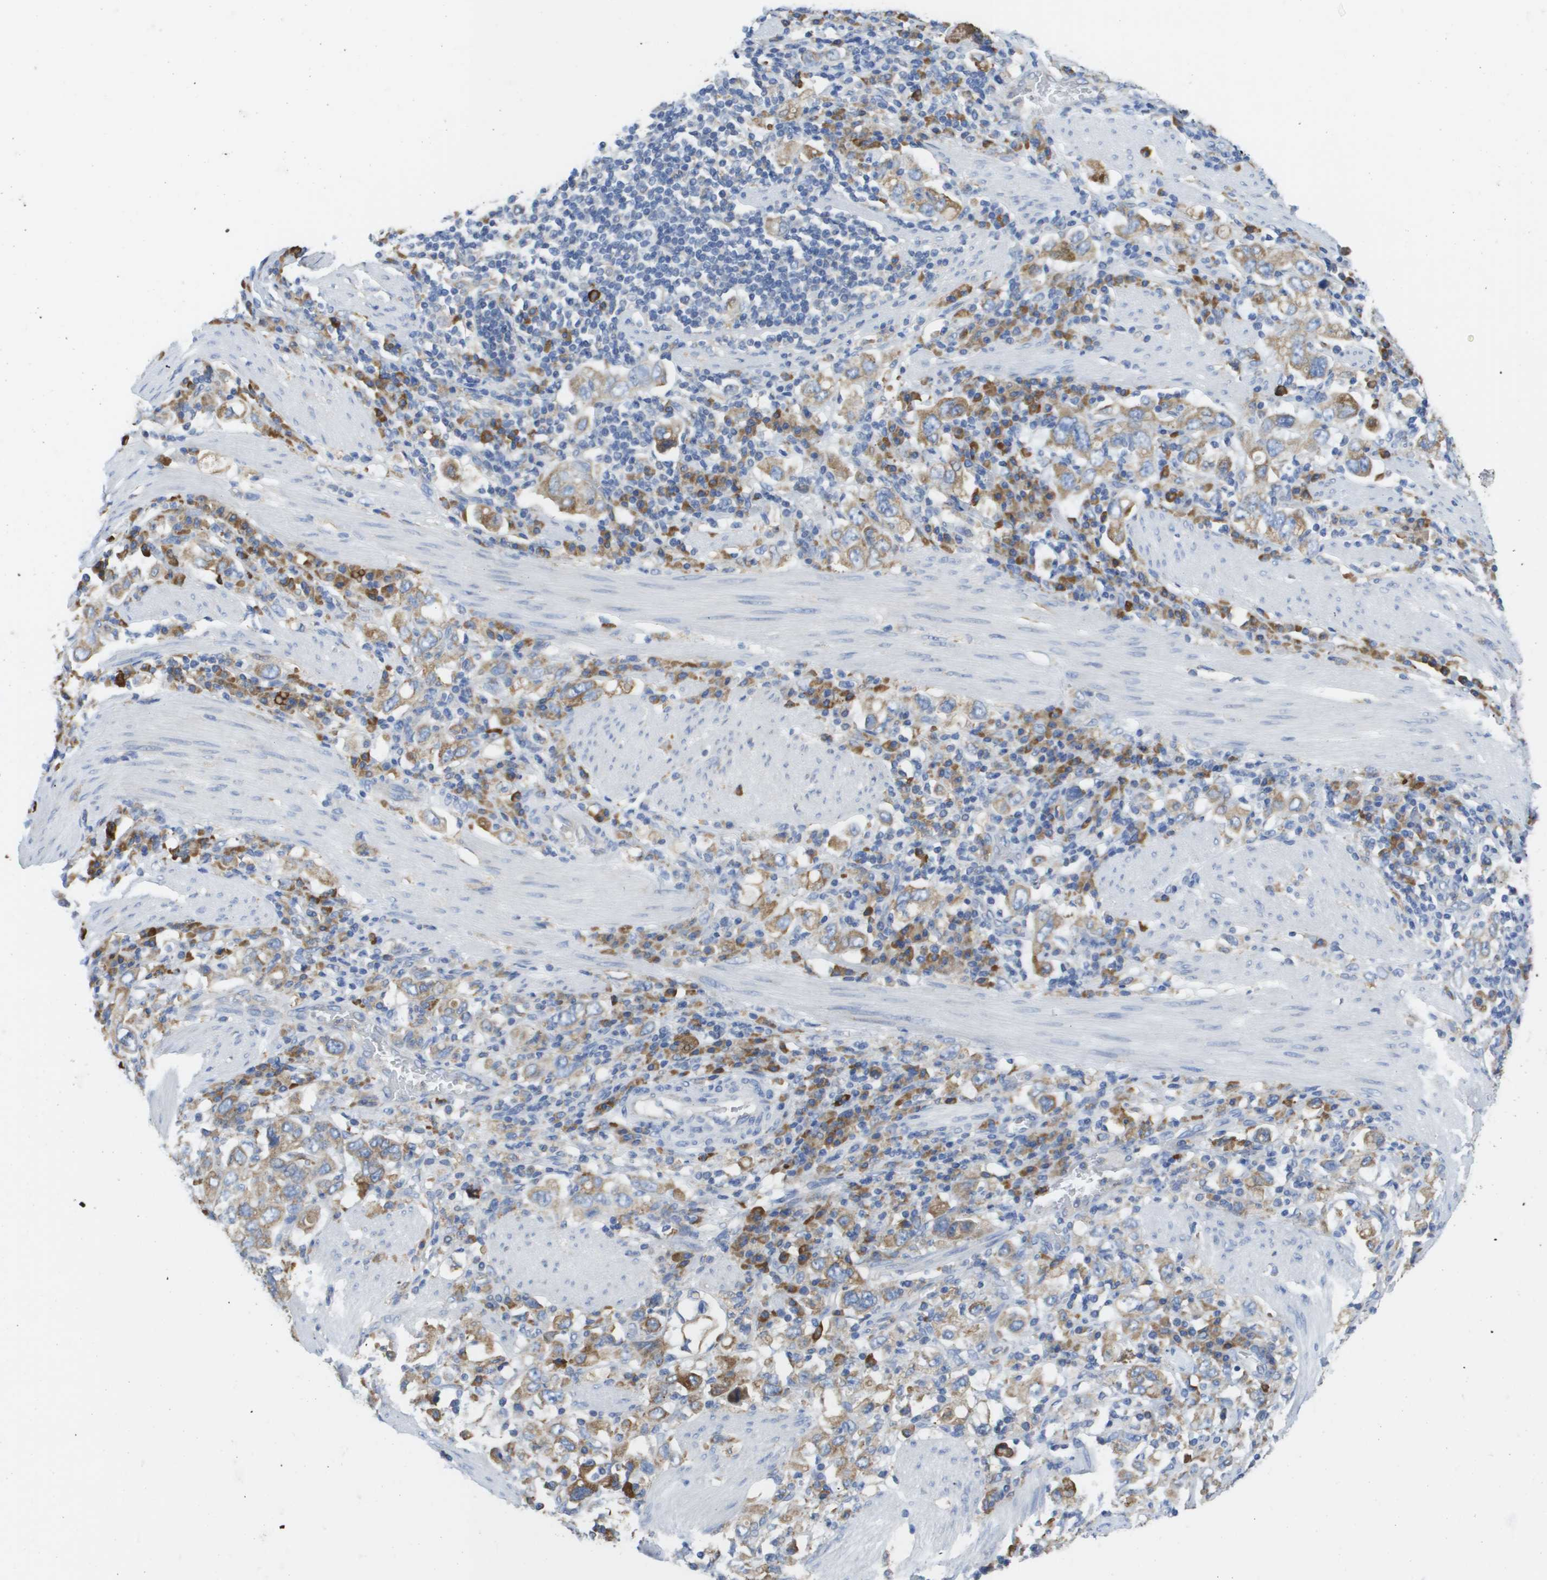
{"staining": {"intensity": "moderate", "quantity": ">75%", "location": "cytoplasmic/membranous"}, "tissue": "stomach cancer", "cell_type": "Tumor cells", "image_type": "cancer", "snomed": [{"axis": "morphology", "description": "Adenocarcinoma, NOS"}, {"axis": "topography", "description": "Stomach, upper"}], "caption": "There is medium levels of moderate cytoplasmic/membranous expression in tumor cells of stomach adenocarcinoma, as demonstrated by immunohistochemical staining (brown color).", "gene": "SDR42E1", "patient": {"sex": "male", "age": 62}}